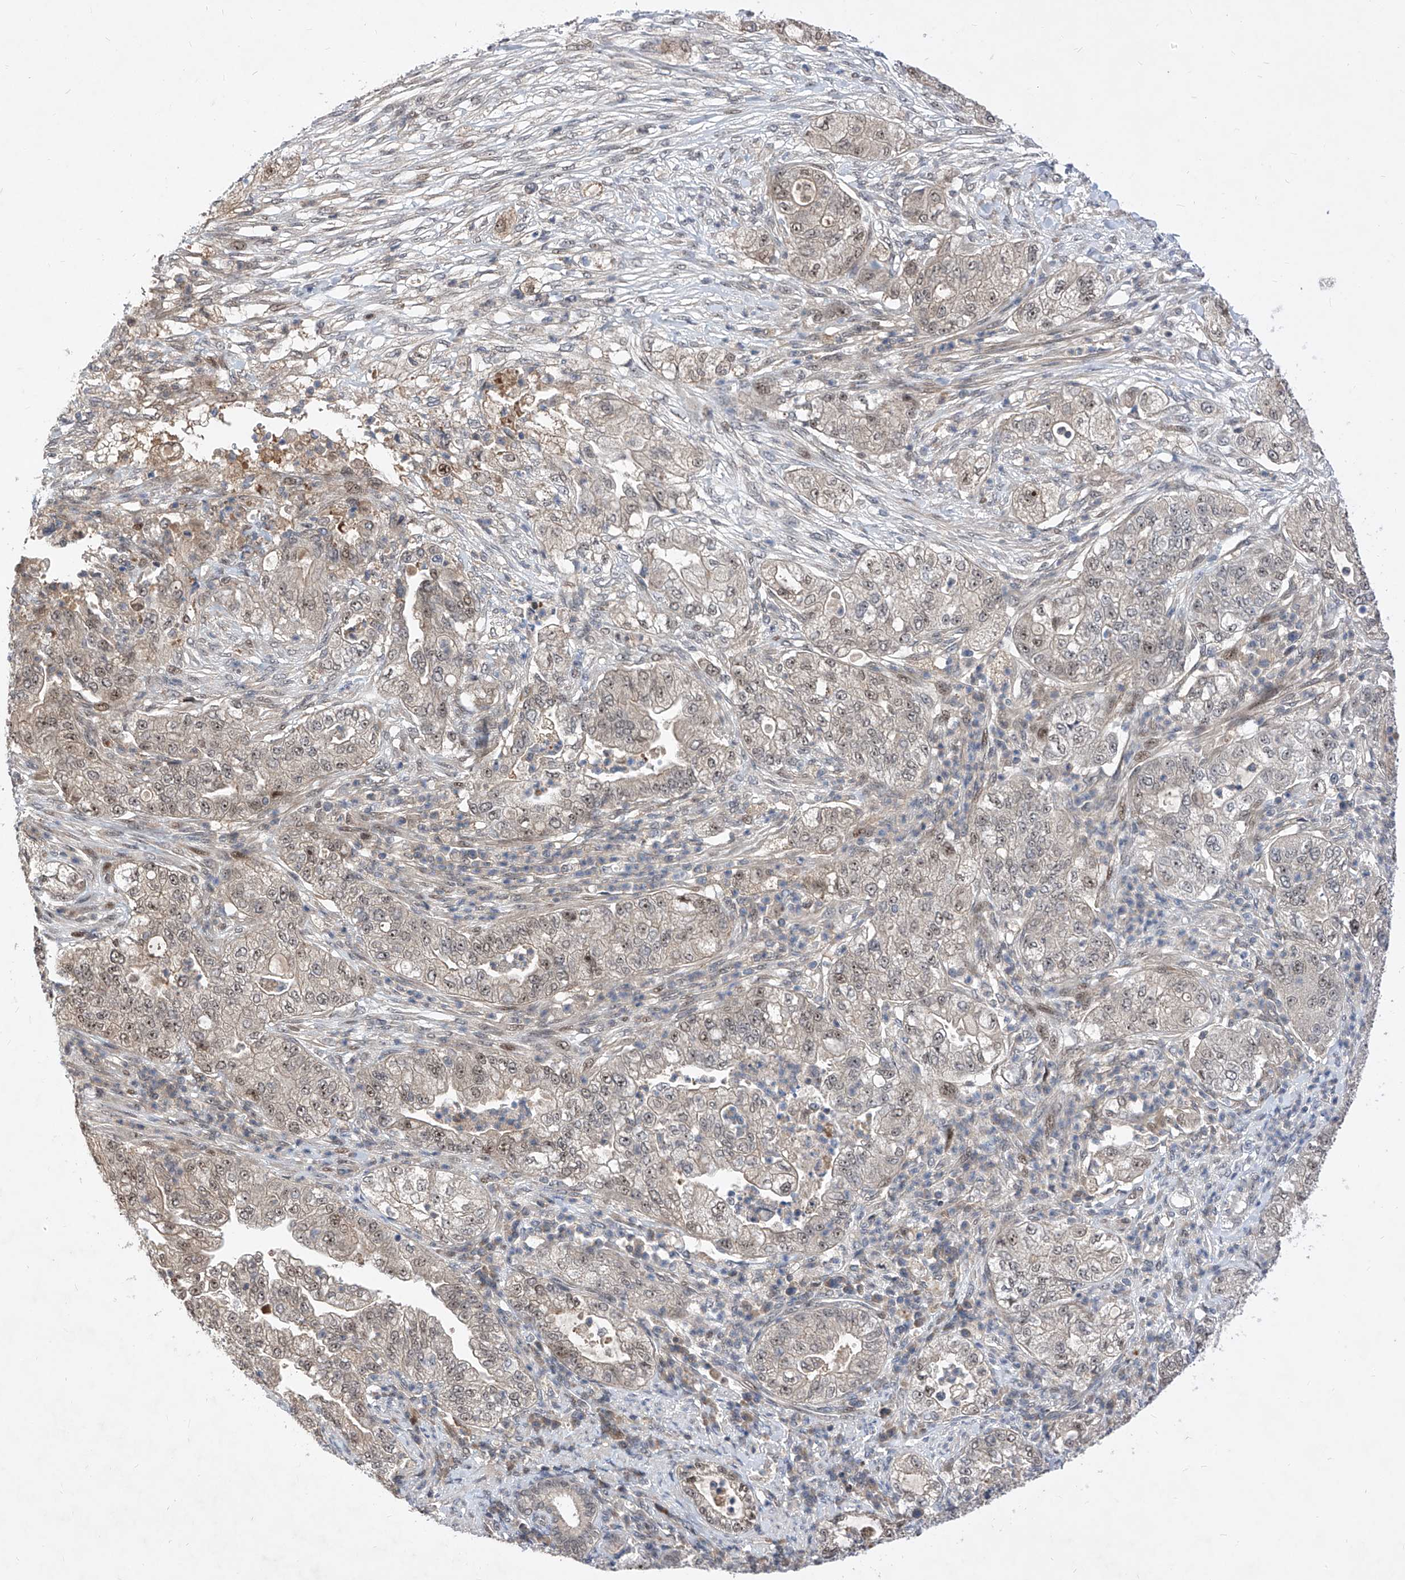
{"staining": {"intensity": "weak", "quantity": "25%-75%", "location": "nuclear"}, "tissue": "pancreatic cancer", "cell_type": "Tumor cells", "image_type": "cancer", "snomed": [{"axis": "morphology", "description": "Adenocarcinoma, NOS"}, {"axis": "topography", "description": "Pancreas"}], "caption": "Weak nuclear positivity is appreciated in approximately 25%-75% of tumor cells in pancreatic cancer (adenocarcinoma). Using DAB (brown) and hematoxylin (blue) stains, captured at high magnification using brightfield microscopy.", "gene": "LGR4", "patient": {"sex": "female", "age": 78}}